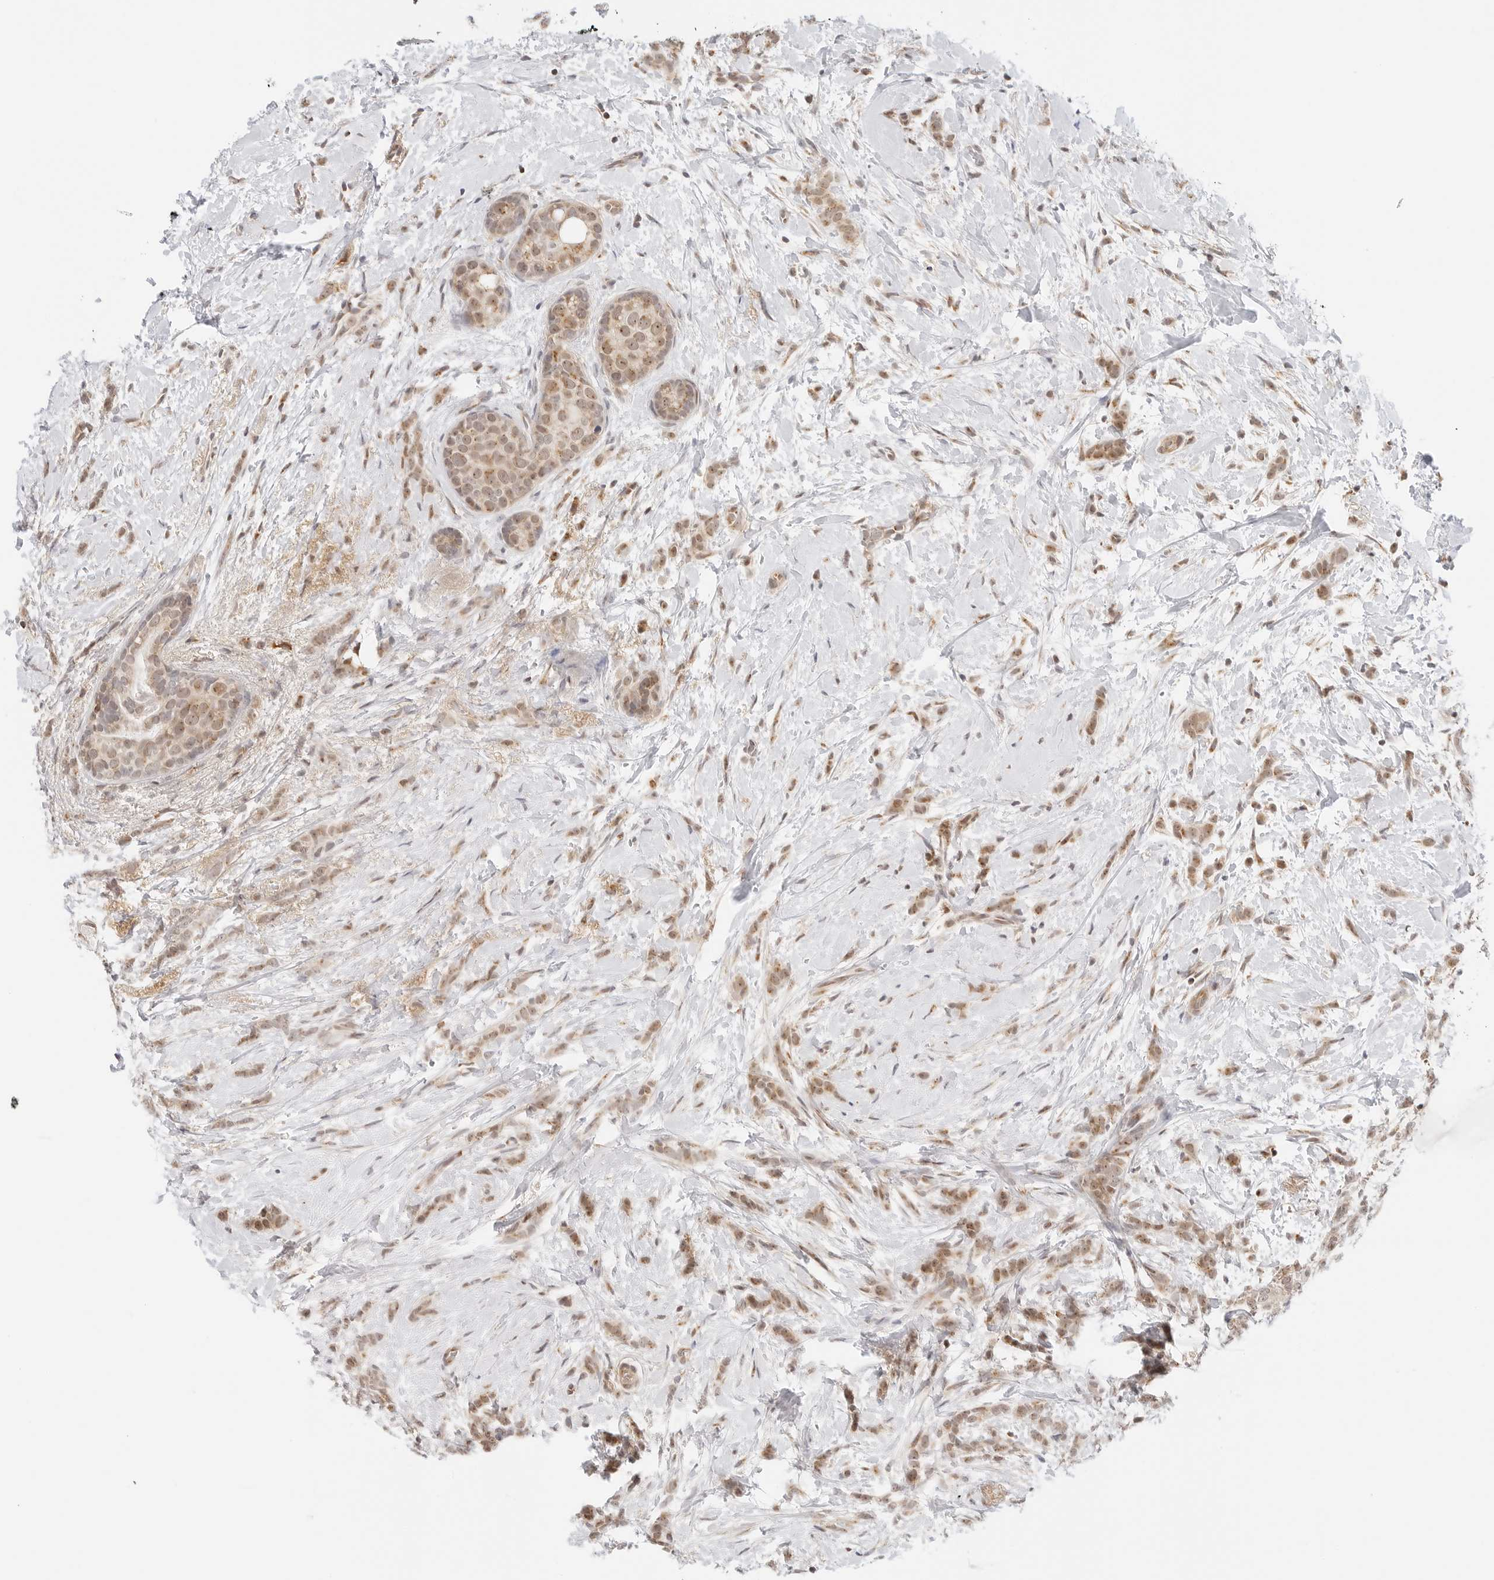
{"staining": {"intensity": "moderate", "quantity": ">75%", "location": "cytoplasmic/membranous,nuclear"}, "tissue": "breast cancer", "cell_type": "Tumor cells", "image_type": "cancer", "snomed": [{"axis": "morphology", "description": "Lobular carcinoma, in situ"}, {"axis": "morphology", "description": "Lobular carcinoma"}, {"axis": "topography", "description": "Breast"}], "caption": "Human breast cancer stained with a protein marker exhibits moderate staining in tumor cells.", "gene": "GORAB", "patient": {"sex": "female", "age": 41}}